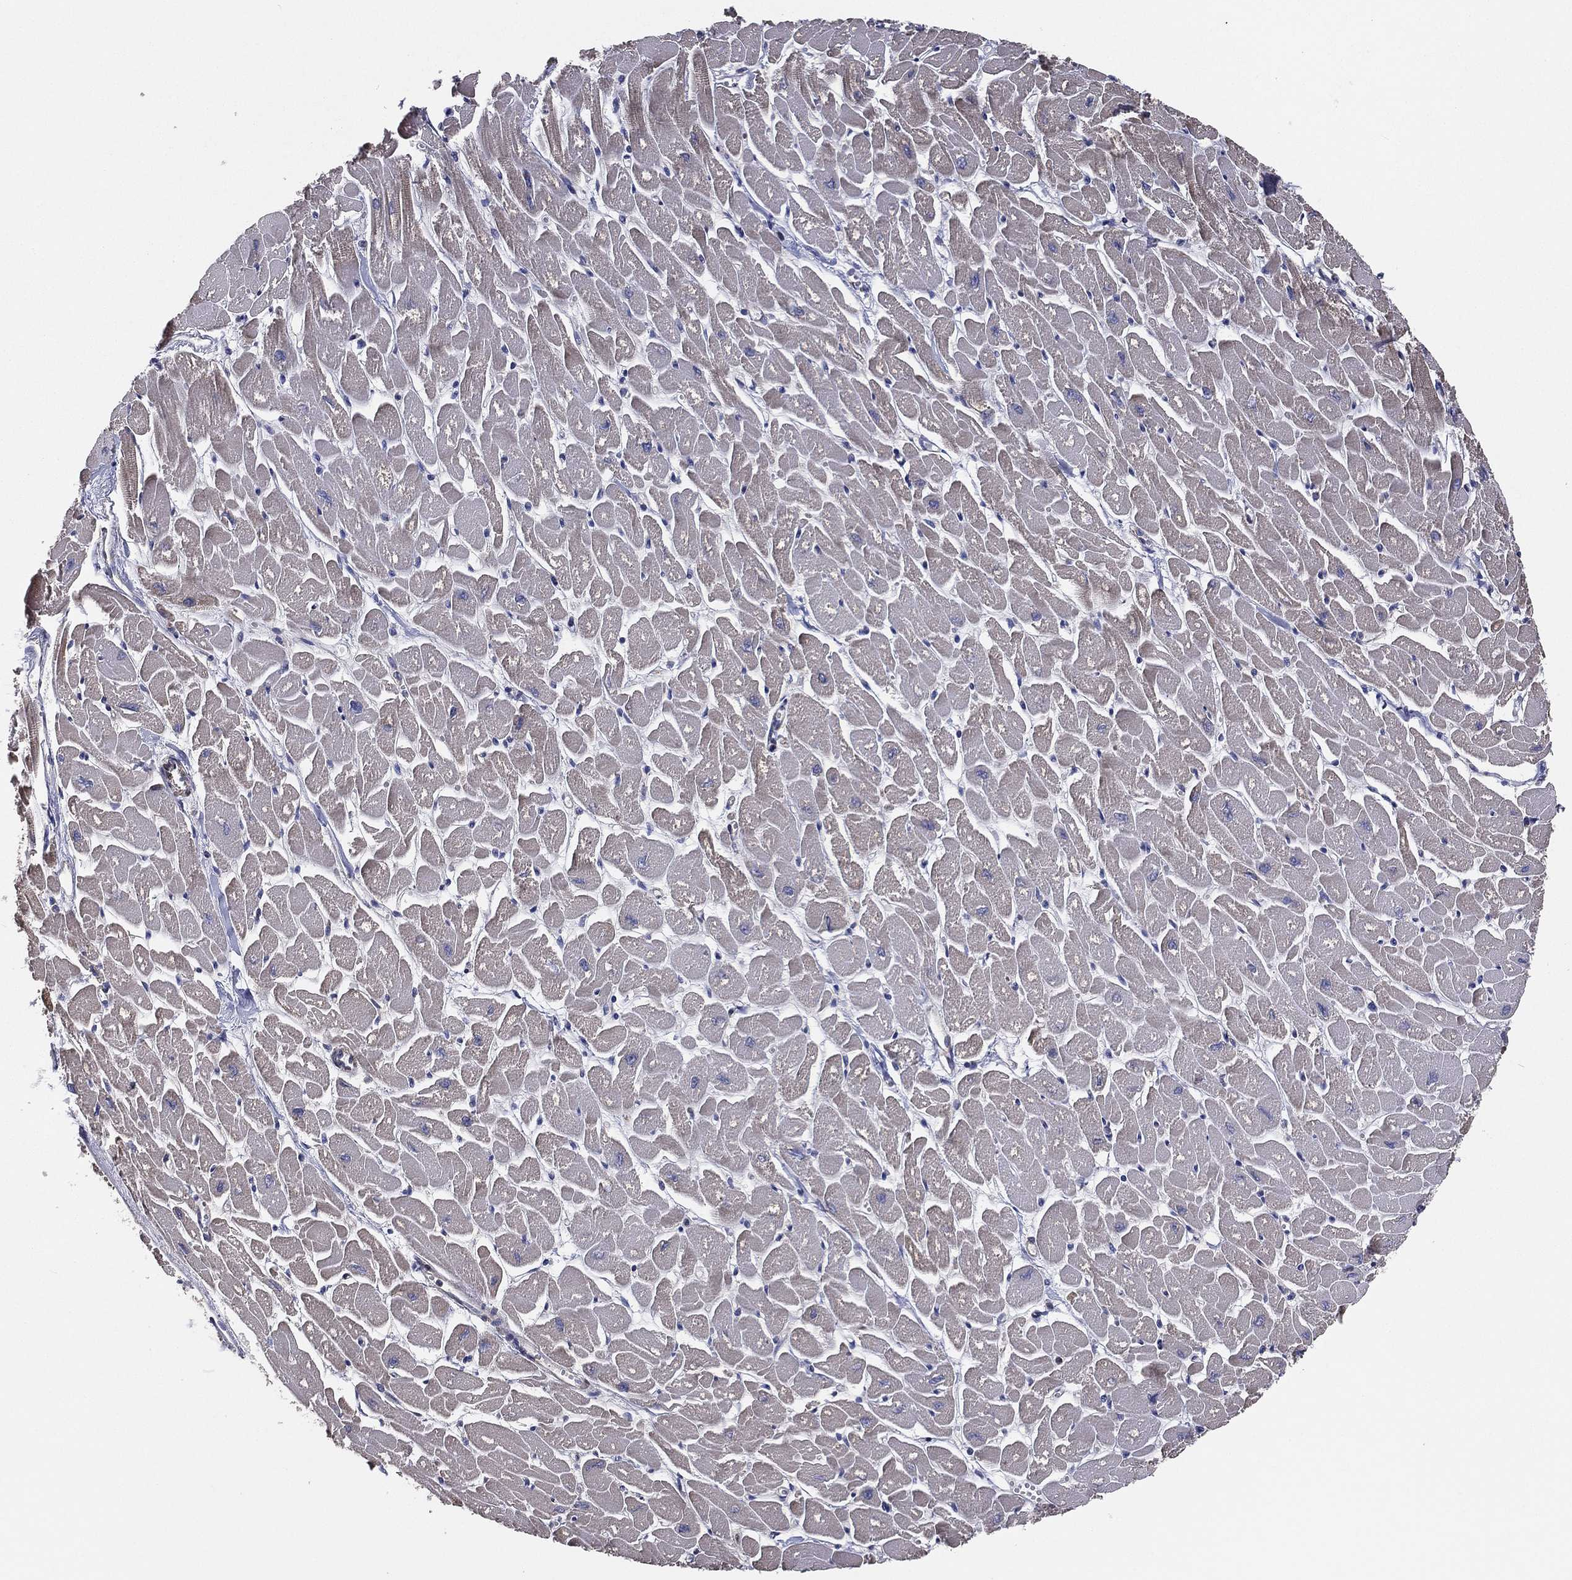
{"staining": {"intensity": "moderate", "quantity": "<25%", "location": "cytoplasmic/membranous"}, "tissue": "heart muscle", "cell_type": "Cardiomyocytes", "image_type": "normal", "snomed": [{"axis": "morphology", "description": "Normal tissue, NOS"}, {"axis": "topography", "description": "Heart"}], "caption": "A photomicrograph of human heart muscle stained for a protein shows moderate cytoplasmic/membranous brown staining in cardiomyocytes.", "gene": "EIF2B5", "patient": {"sex": "male", "age": 57}}